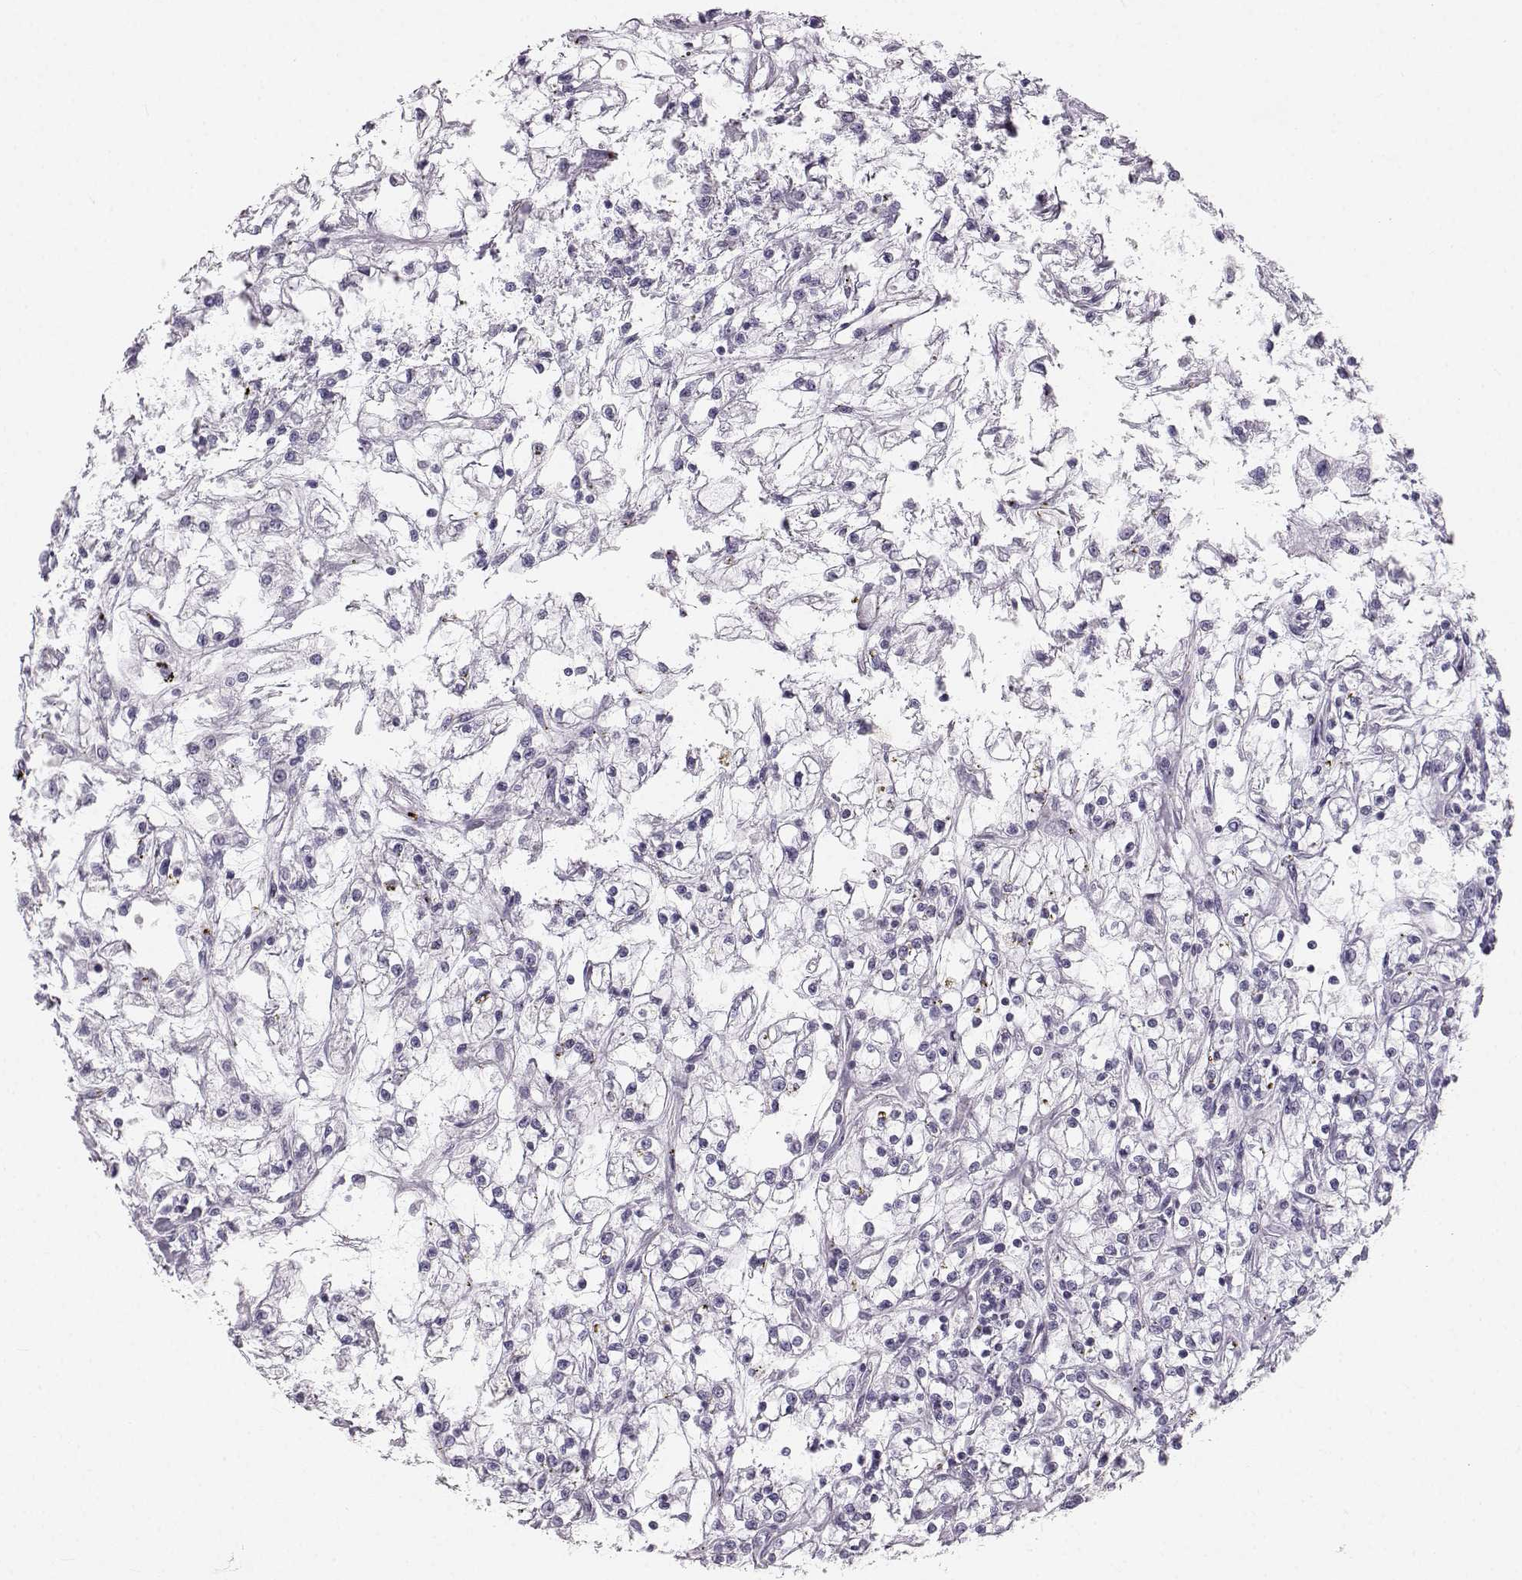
{"staining": {"intensity": "negative", "quantity": "none", "location": "none"}, "tissue": "renal cancer", "cell_type": "Tumor cells", "image_type": "cancer", "snomed": [{"axis": "morphology", "description": "Adenocarcinoma, NOS"}, {"axis": "topography", "description": "Kidney"}], "caption": "Immunohistochemistry micrograph of human renal cancer stained for a protein (brown), which exhibits no expression in tumor cells.", "gene": "OIP5", "patient": {"sex": "female", "age": 59}}